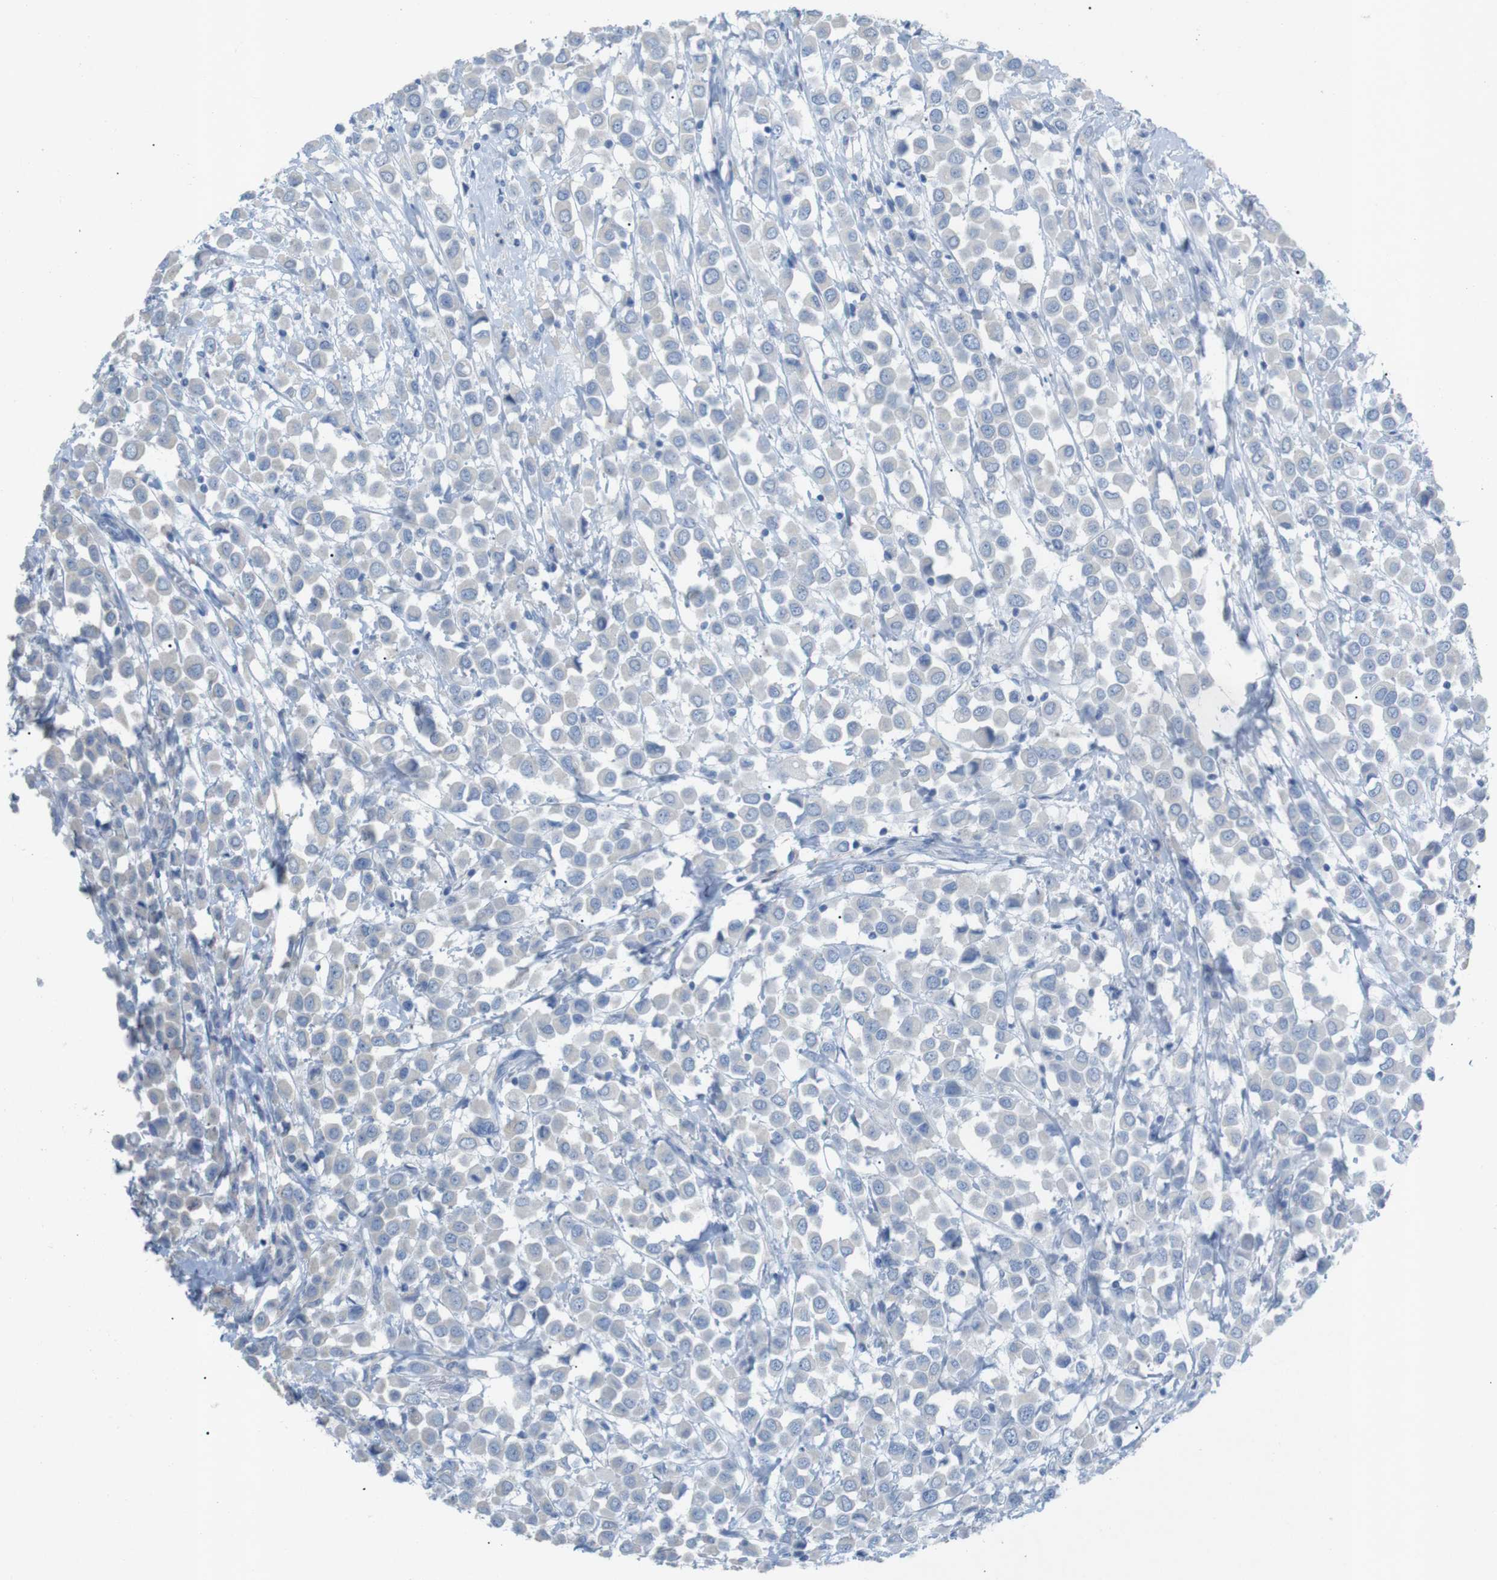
{"staining": {"intensity": "negative", "quantity": "none", "location": "none"}, "tissue": "breast cancer", "cell_type": "Tumor cells", "image_type": "cancer", "snomed": [{"axis": "morphology", "description": "Duct carcinoma"}, {"axis": "topography", "description": "Breast"}], "caption": "Intraductal carcinoma (breast) was stained to show a protein in brown. There is no significant positivity in tumor cells. Brightfield microscopy of IHC stained with DAB (3,3'-diaminobenzidine) (brown) and hematoxylin (blue), captured at high magnification.", "gene": "SALL4", "patient": {"sex": "female", "age": 61}}